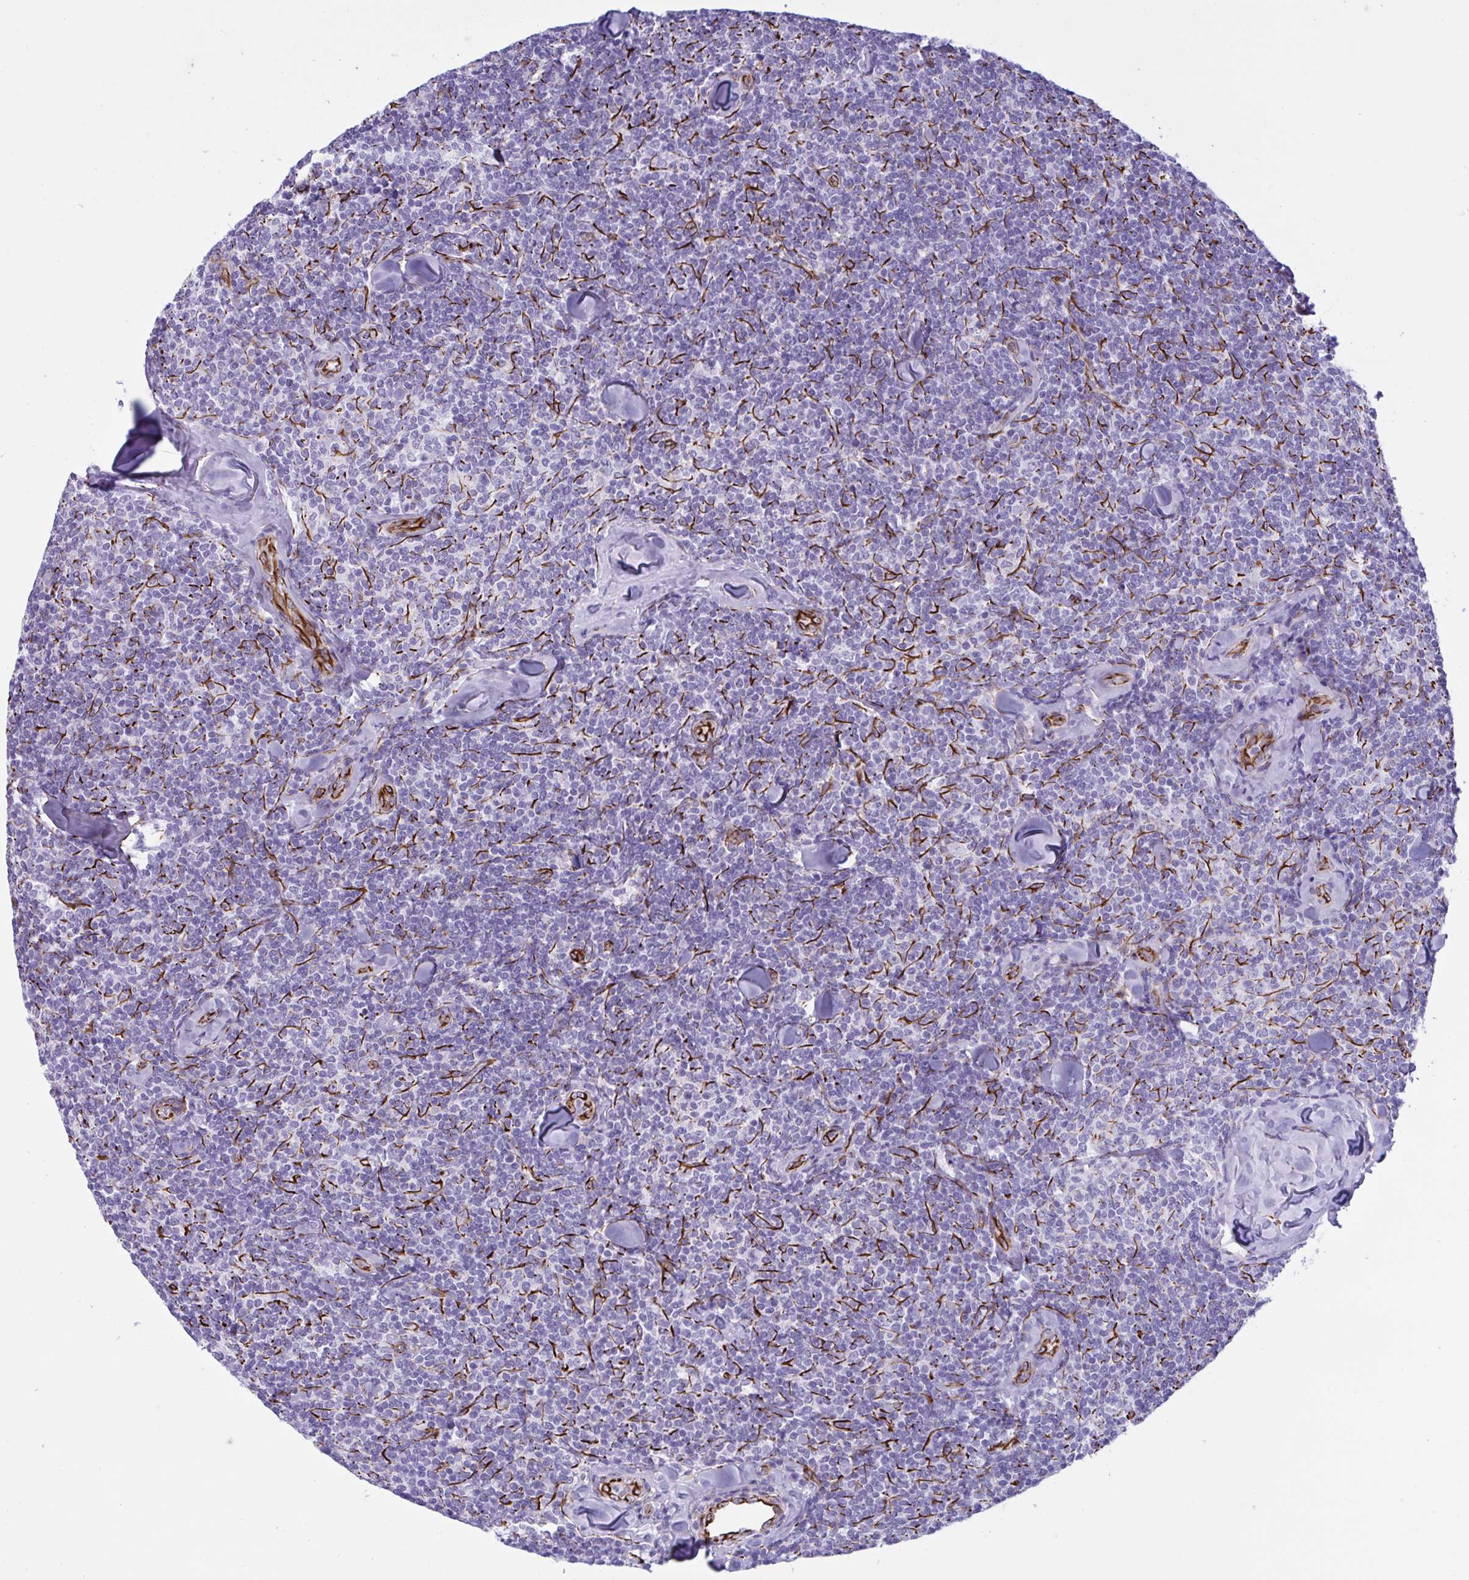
{"staining": {"intensity": "negative", "quantity": "none", "location": "none"}, "tissue": "lymphoma", "cell_type": "Tumor cells", "image_type": "cancer", "snomed": [{"axis": "morphology", "description": "Malignant lymphoma, non-Hodgkin's type, Low grade"}, {"axis": "topography", "description": "Lymph node"}], "caption": "Immunohistochemistry photomicrograph of lymphoma stained for a protein (brown), which exhibits no positivity in tumor cells.", "gene": "SMAD5", "patient": {"sex": "female", "age": 56}}